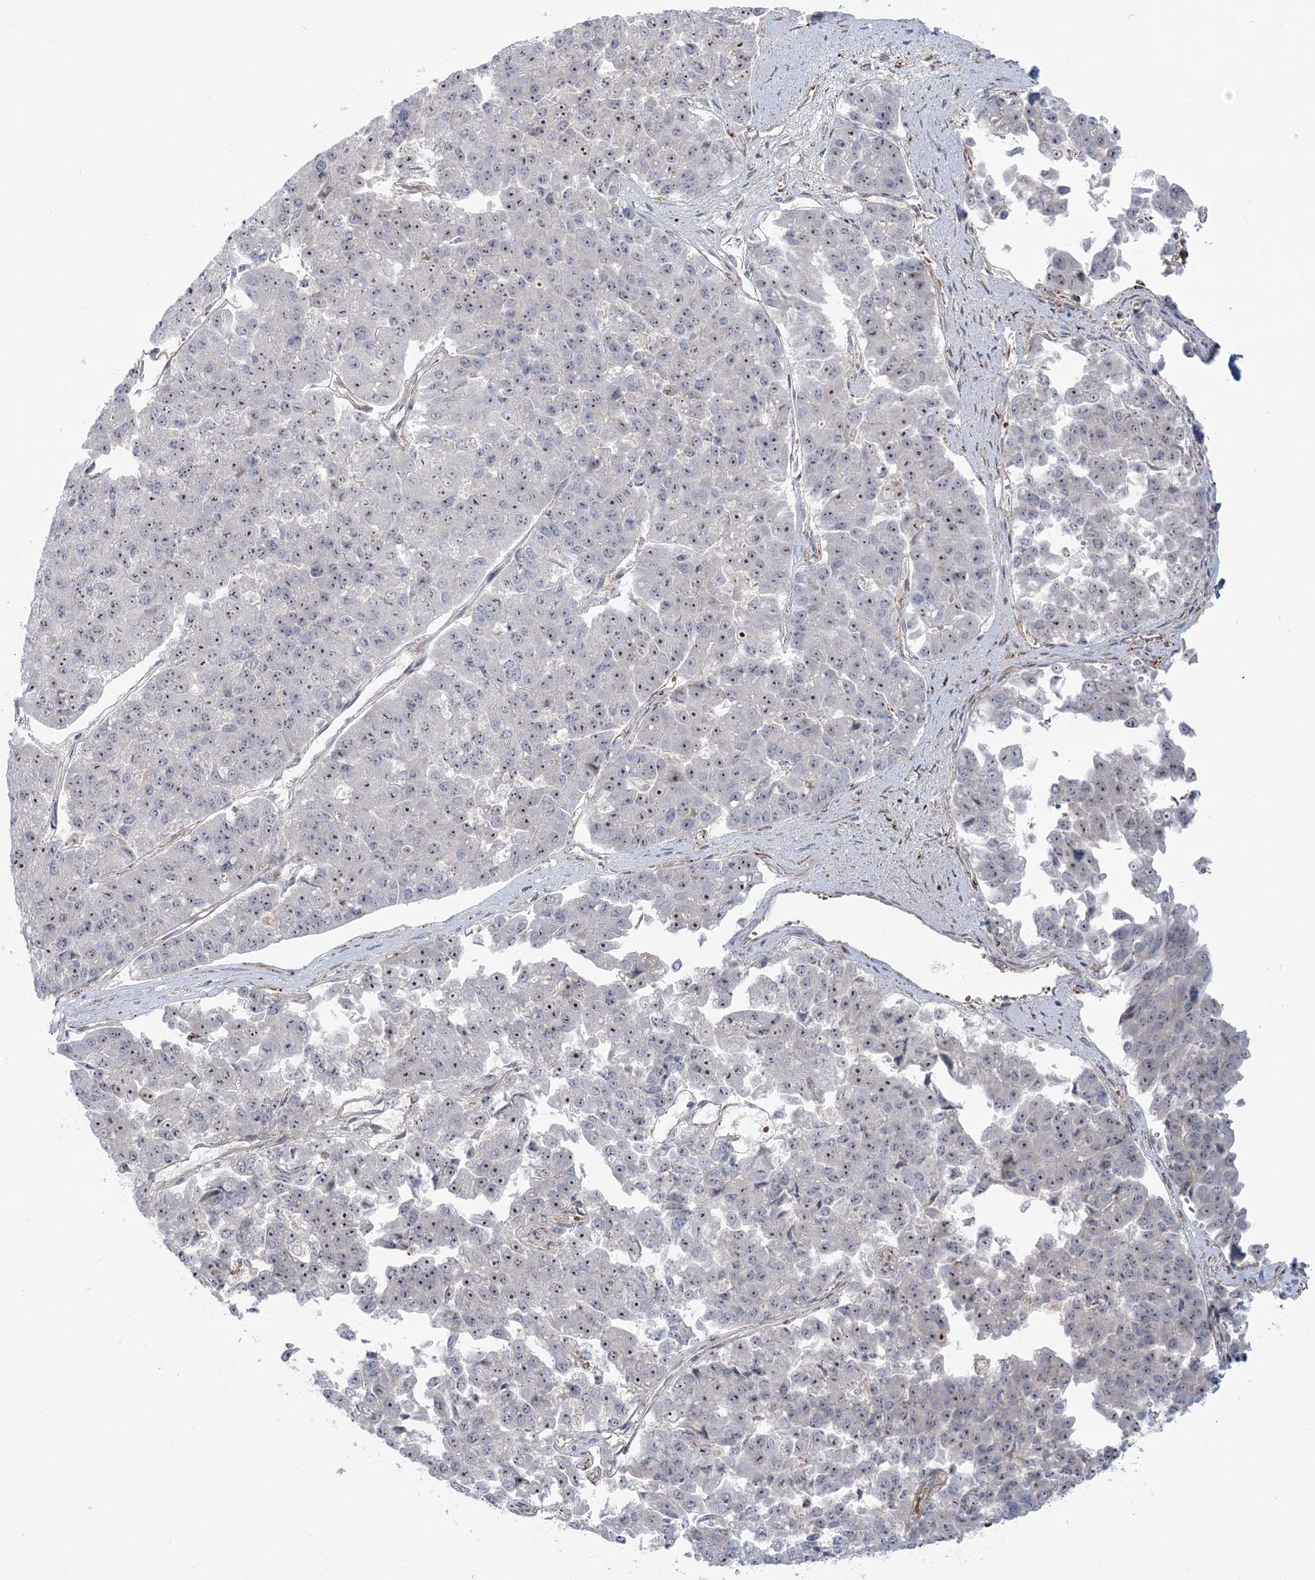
{"staining": {"intensity": "moderate", "quantity": "<25%", "location": "nuclear"}, "tissue": "pancreatic cancer", "cell_type": "Tumor cells", "image_type": "cancer", "snomed": [{"axis": "morphology", "description": "Adenocarcinoma, NOS"}, {"axis": "topography", "description": "Pancreas"}], "caption": "The image demonstrates immunohistochemical staining of adenocarcinoma (pancreatic). There is moderate nuclear staining is present in about <25% of tumor cells.", "gene": "NUDT9", "patient": {"sex": "male", "age": 50}}